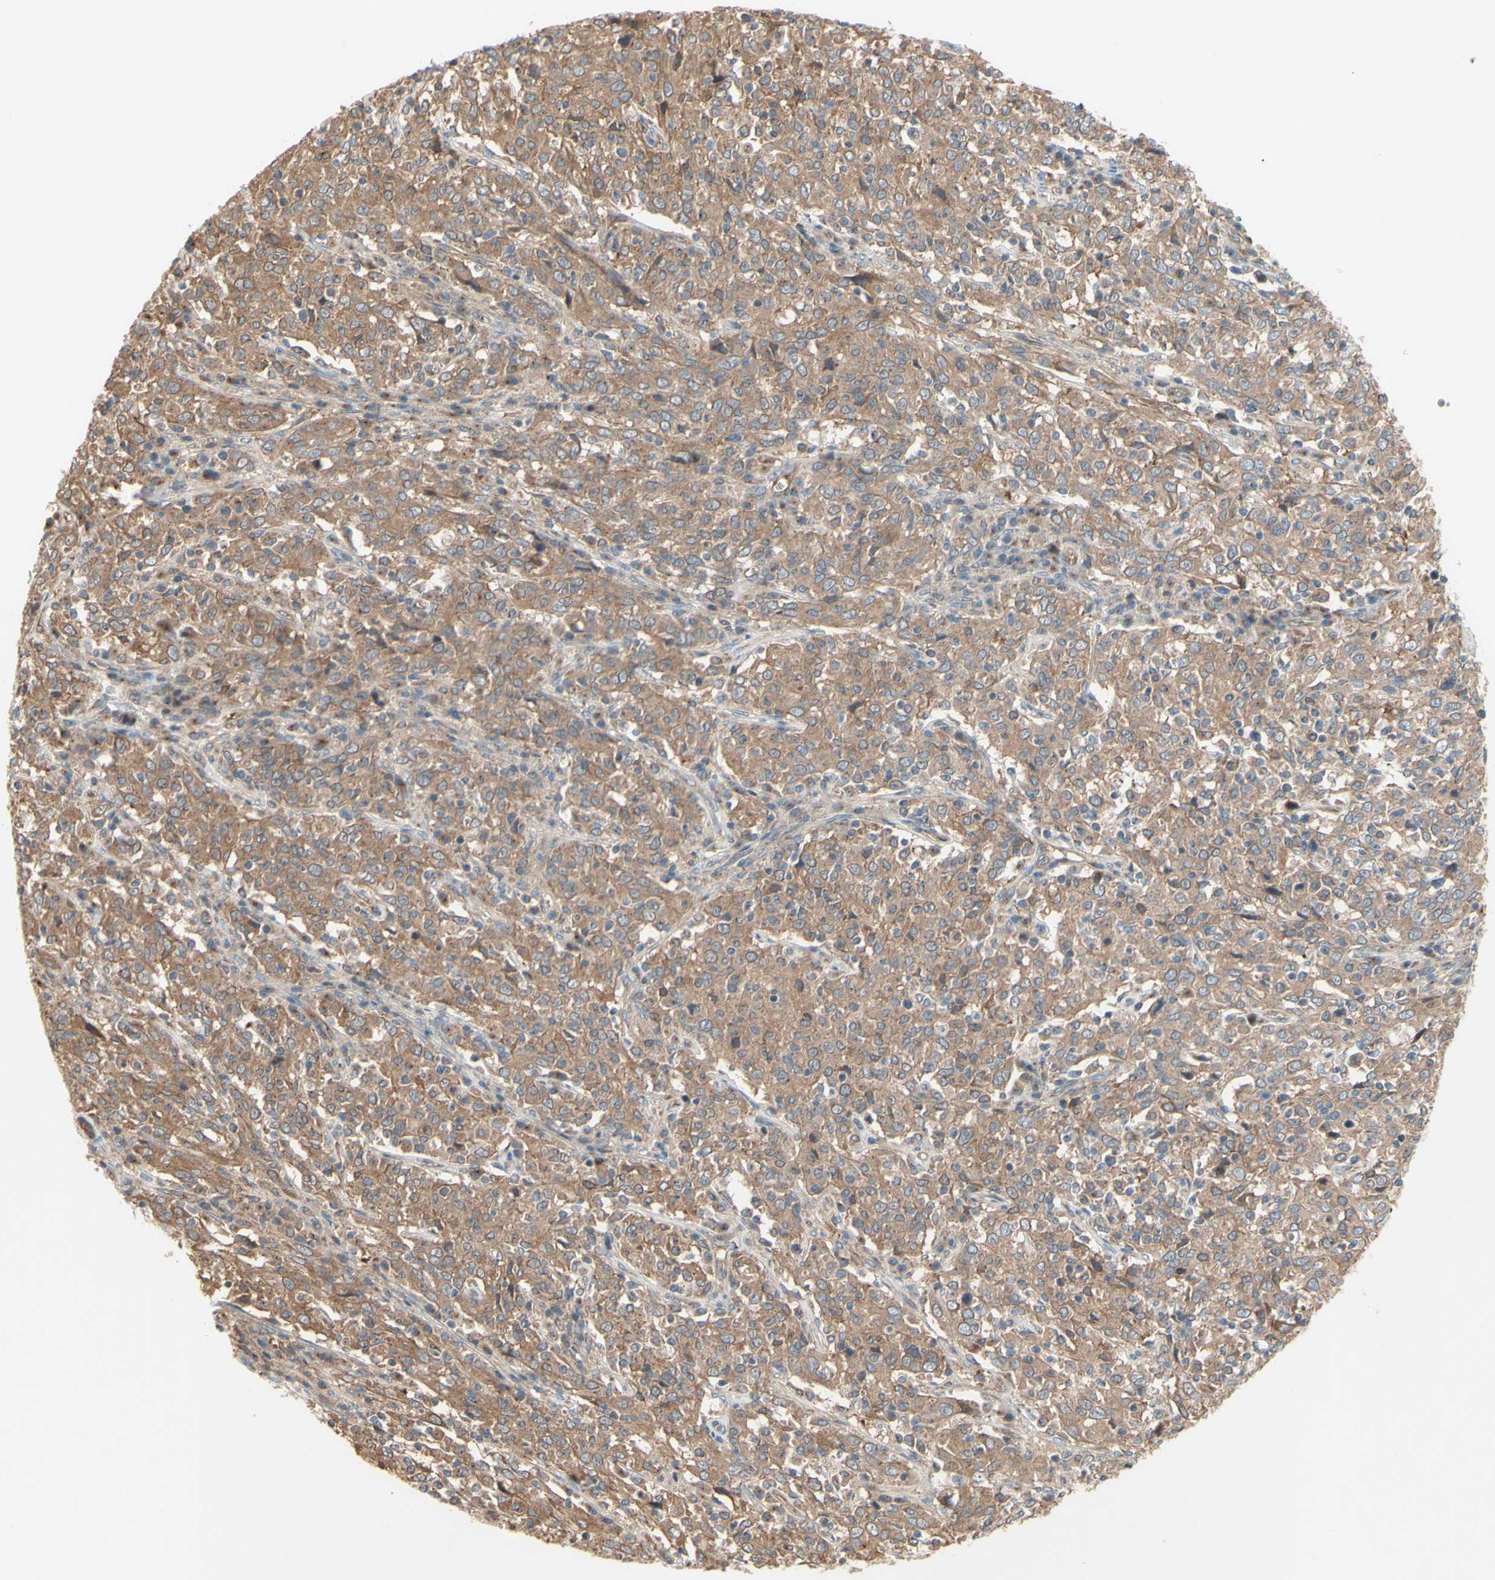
{"staining": {"intensity": "moderate", "quantity": ">75%", "location": "cytoplasmic/membranous"}, "tissue": "cervical cancer", "cell_type": "Tumor cells", "image_type": "cancer", "snomed": [{"axis": "morphology", "description": "Squamous cell carcinoma, NOS"}, {"axis": "topography", "description": "Cervix"}], "caption": "High-power microscopy captured an IHC photomicrograph of cervical cancer, revealing moderate cytoplasmic/membranous expression in about >75% of tumor cells.", "gene": "DYNLRB1", "patient": {"sex": "female", "age": 46}}